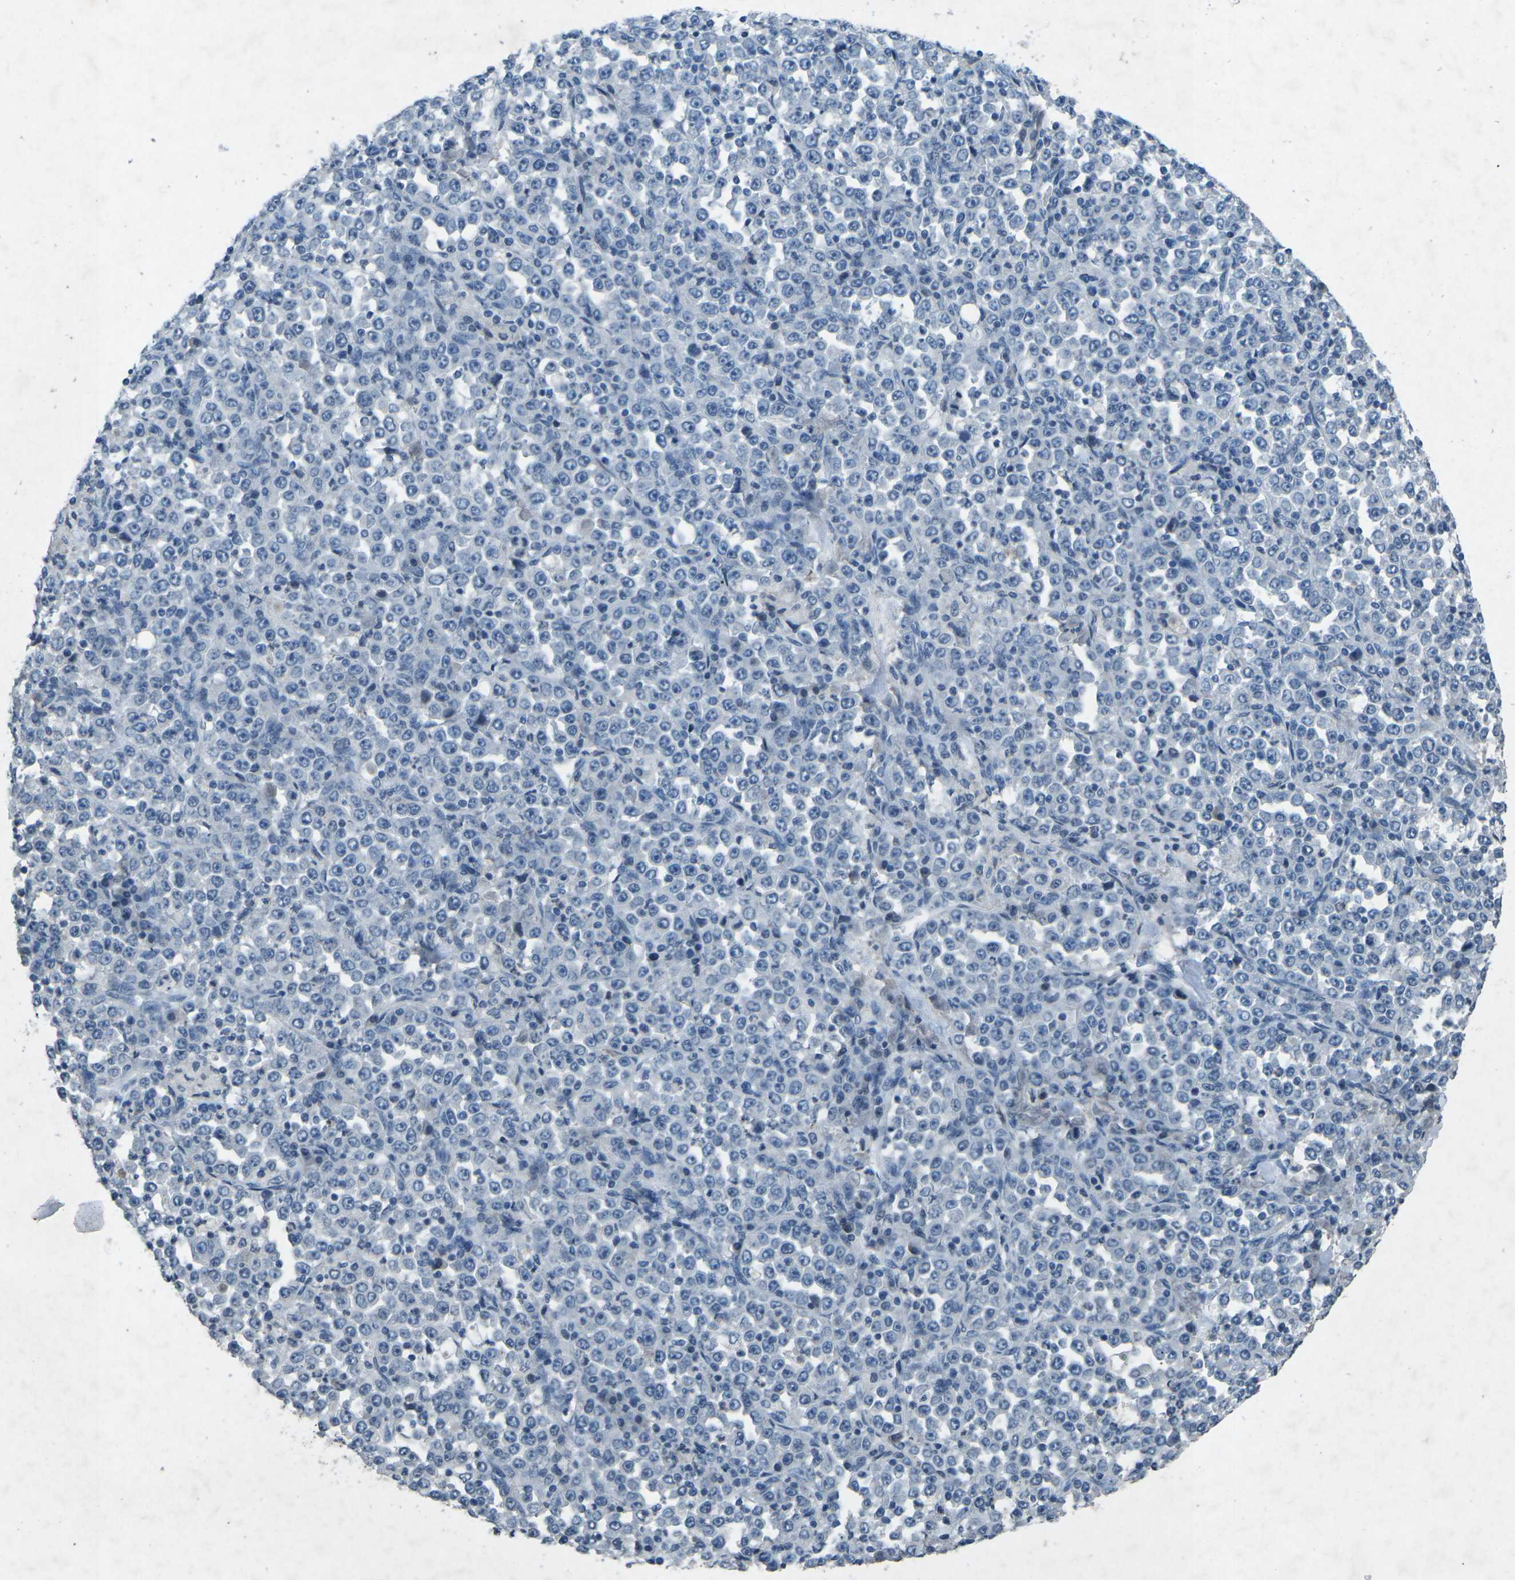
{"staining": {"intensity": "negative", "quantity": "none", "location": "none"}, "tissue": "stomach cancer", "cell_type": "Tumor cells", "image_type": "cancer", "snomed": [{"axis": "morphology", "description": "Normal tissue, NOS"}, {"axis": "morphology", "description": "Adenocarcinoma, NOS"}, {"axis": "topography", "description": "Stomach, upper"}, {"axis": "topography", "description": "Stomach"}], "caption": "Stomach adenocarcinoma was stained to show a protein in brown. There is no significant positivity in tumor cells.", "gene": "A1BG", "patient": {"sex": "male", "age": 59}}